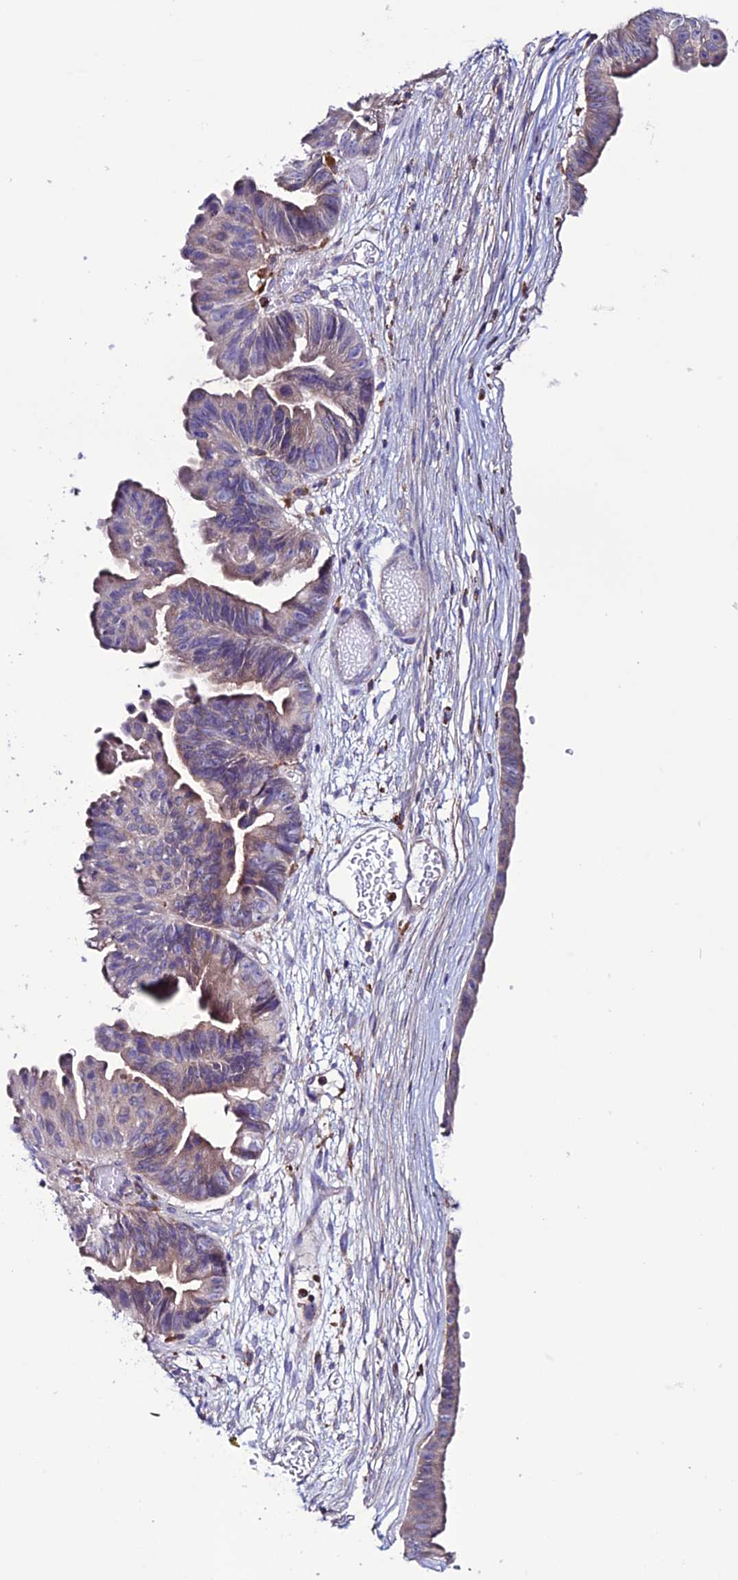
{"staining": {"intensity": "weak", "quantity": "<25%", "location": "cytoplasmic/membranous"}, "tissue": "ovarian cancer", "cell_type": "Tumor cells", "image_type": "cancer", "snomed": [{"axis": "morphology", "description": "Cystadenocarcinoma, mucinous, NOS"}, {"axis": "topography", "description": "Ovary"}], "caption": "A micrograph of human ovarian mucinous cystadenocarcinoma is negative for staining in tumor cells.", "gene": "CLCN7", "patient": {"sex": "female", "age": 61}}